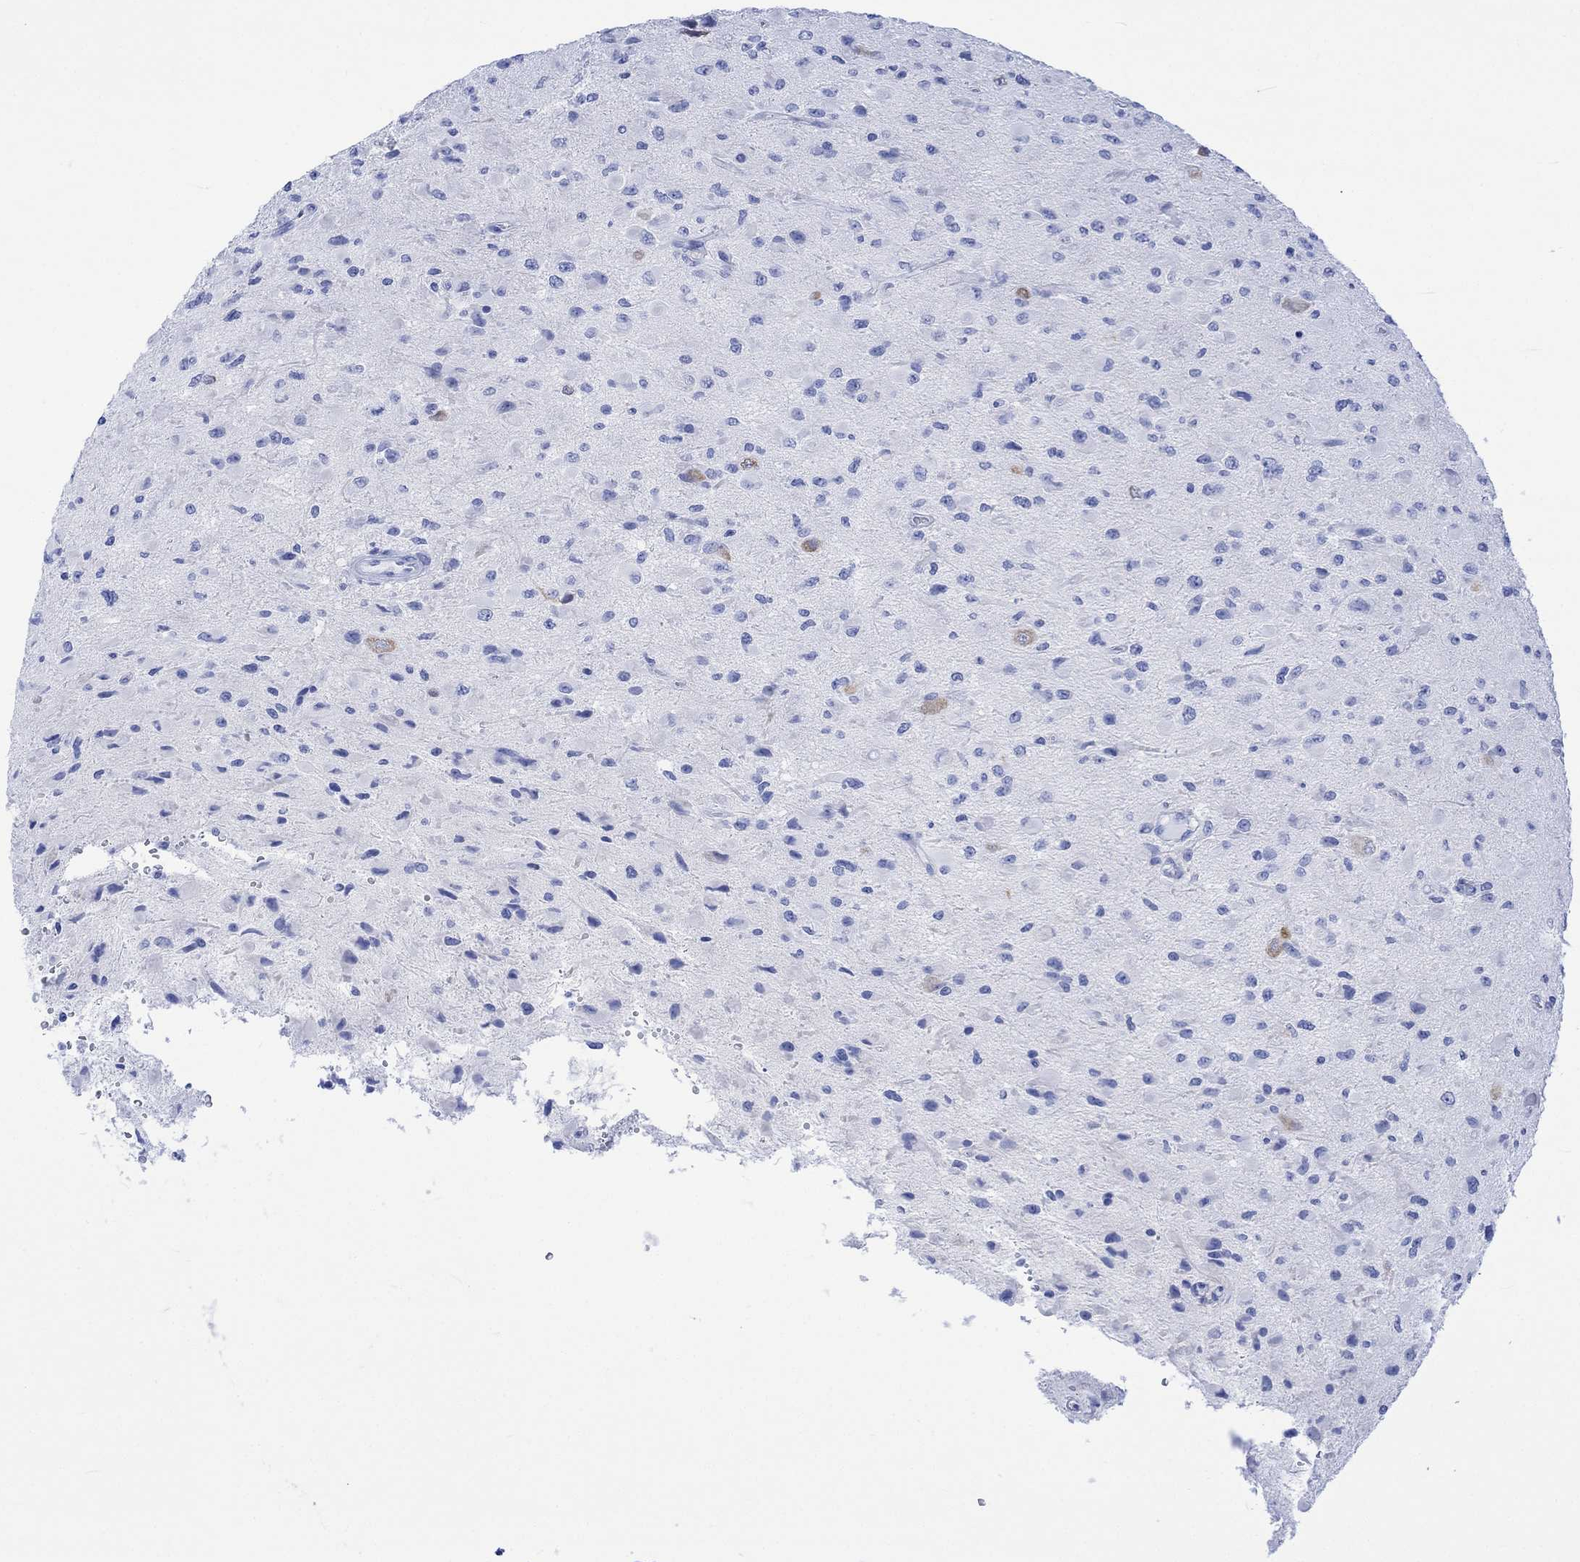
{"staining": {"intensity": "negative", "quantity": "none", "location": "none"}, "tissue": "glioma", "cell_type": "Tumor cells", "image_type": "cancer", "snomed": [{"axis": "morphology", "description": "Glioma, malignant, High grade"}, {"axis": "topography", "description": "Cerebral cortex"}], "caption": "IHC photomicrograph of neoplastic tissue: human high-grade glioma (malignant) stained with DAB (3,3'-diaminobenzidine) shows no significant protein staining in tumor cells. The staining was performed using DAB to visualize the protein expression in brown, while the nuclei were stained in blue with hematoxylin (Magnification: 20x).", "gene": "CELF4", "patient": {"sex": "male", "age": 35}}